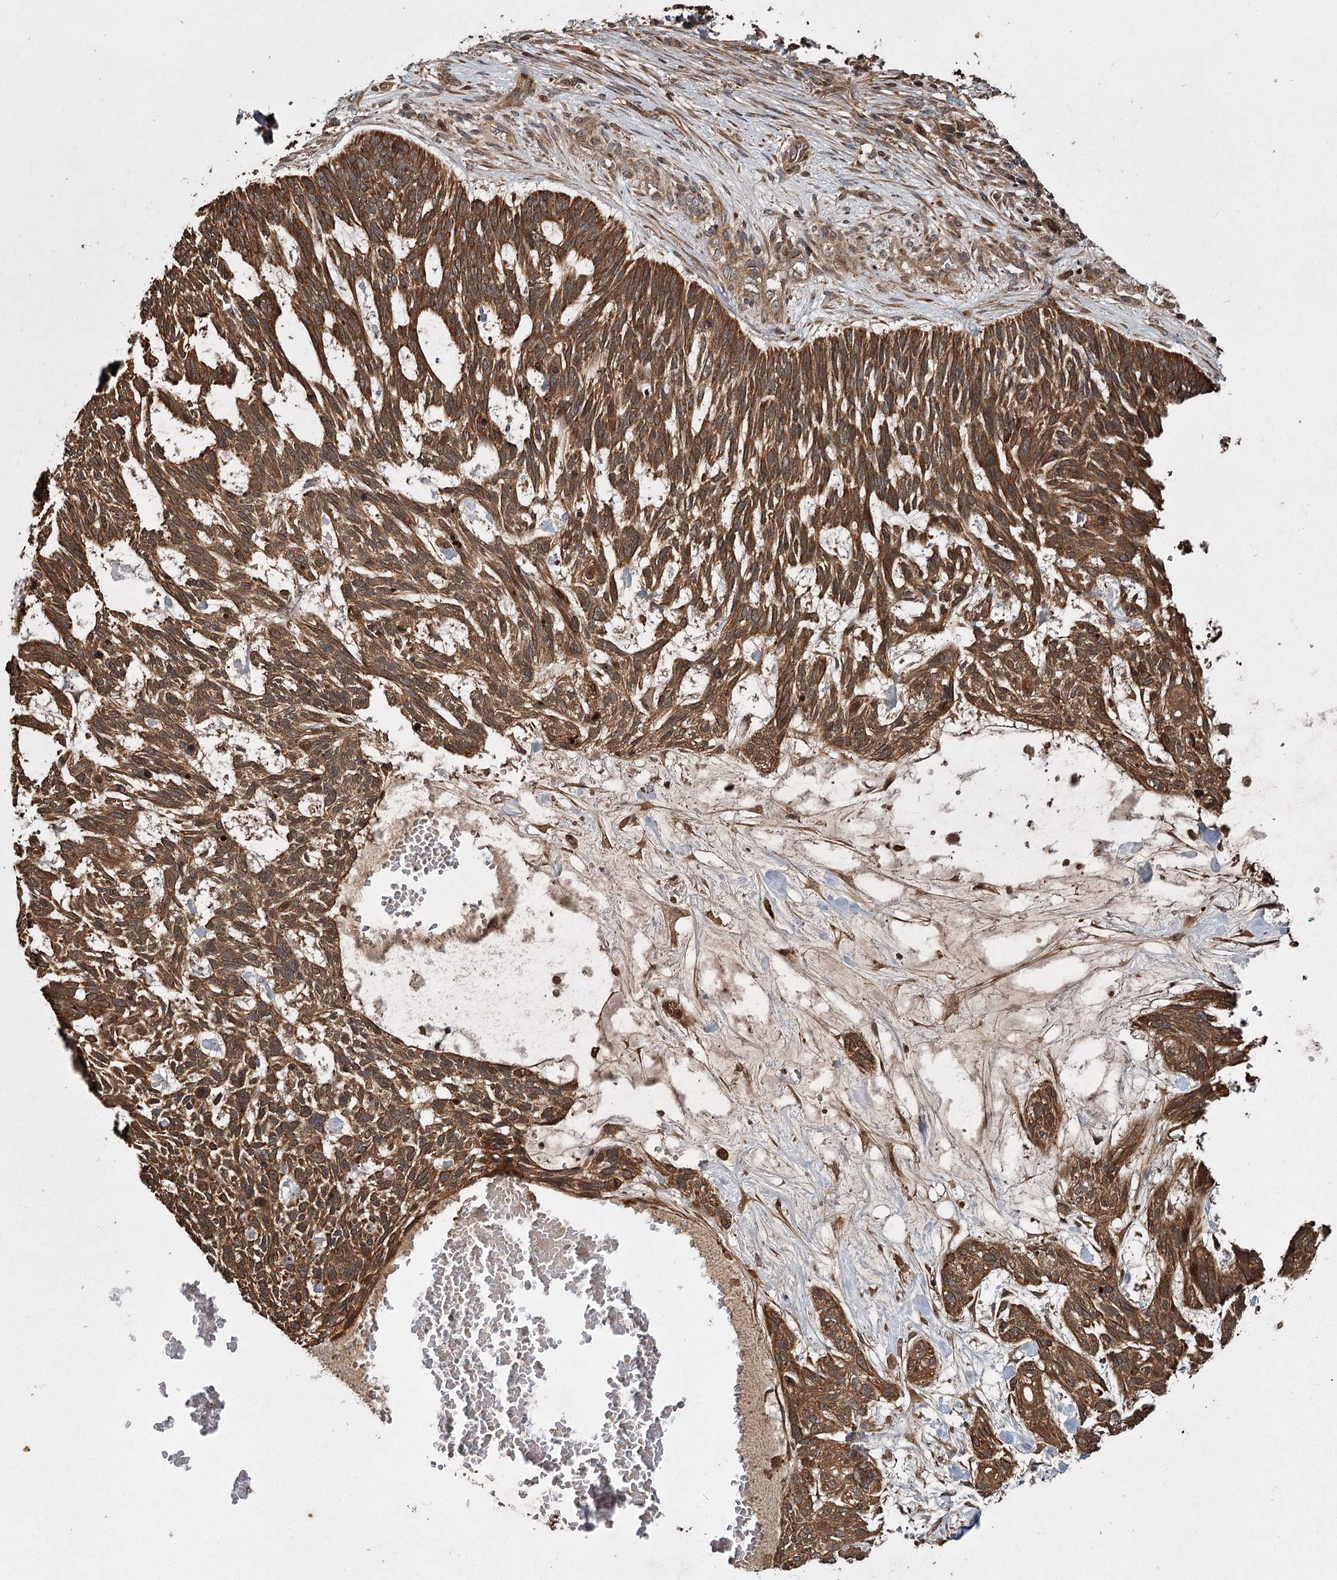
{"staining": {"intensity": "strong", "quantity": ">75%", "location": "cytoplasmic/membranous"}, "tissue": "skin cancer", "cell_type": "Tumor cells", "image_type": "cancer", "snomed": [{"axis": "morphology", "description": "Basal cell carcinoma"}, {"axis": "topography", "description": "Skin"}], "caption": "About >75% of tumor cells in human skin cancer demonstrate strong cytoplasmic/membranous protein positivity as visualized by brown immunohistochemical staining.", "gene": "RPAP3", "patient": {"sex": "male", "age": 88}}